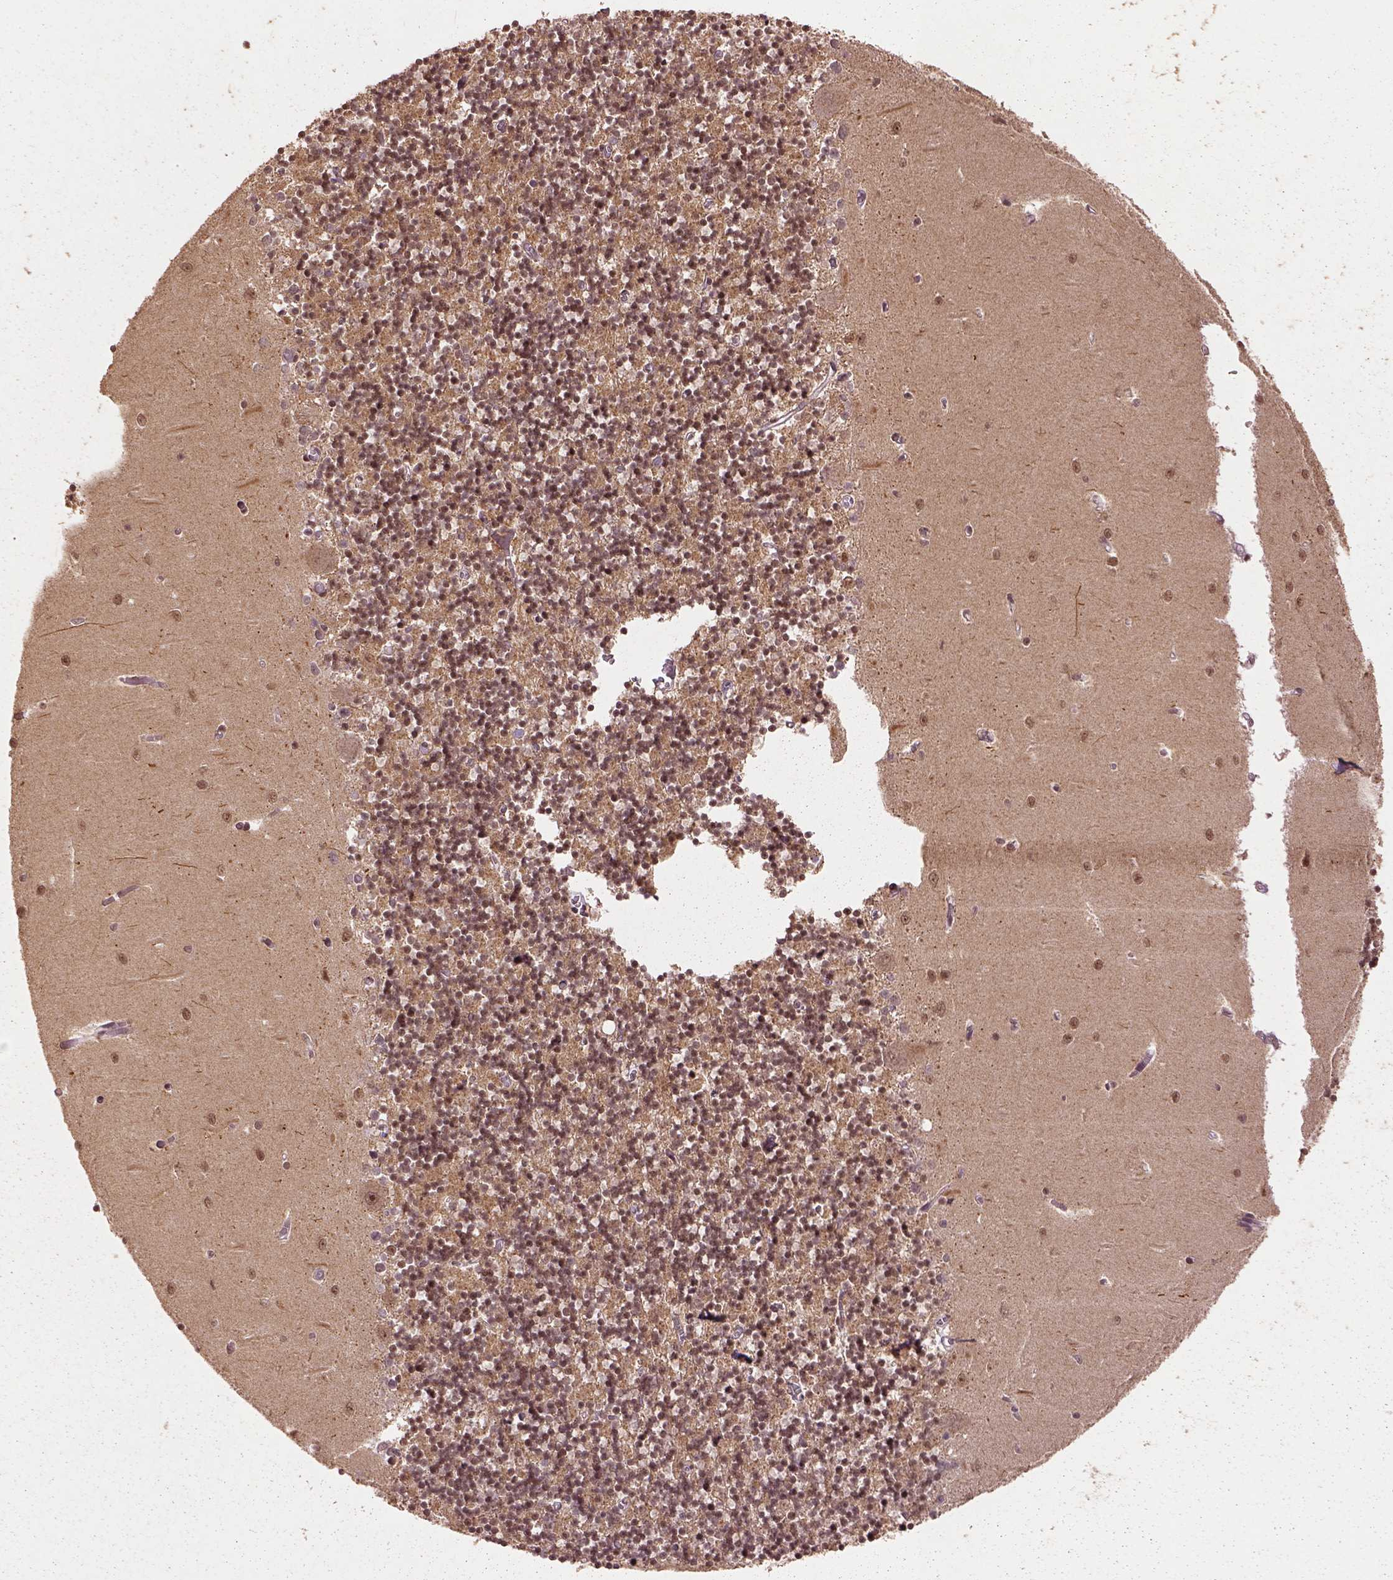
{"staining": {"intensity": "moderate", "quantity": ">75%", "location": "nuclear"}, "tissue": "cerebellum", "cell_type": "Cells in granular layer", "image_type": "normal", "snomed": [{"axis": "morphology", "description": "Normal tissue, NOS"}, {"axis": "topography", "description": "Cerebellum"}], "caption": "A photomicrograph showing moderate nuclear staining in about >75% of cells in granular layer in unremarkable cerebellum, as visualized by brown immunohistochemical staining.", "gene": "BRD9", "patient": {"sex": "female", "age": 64}}